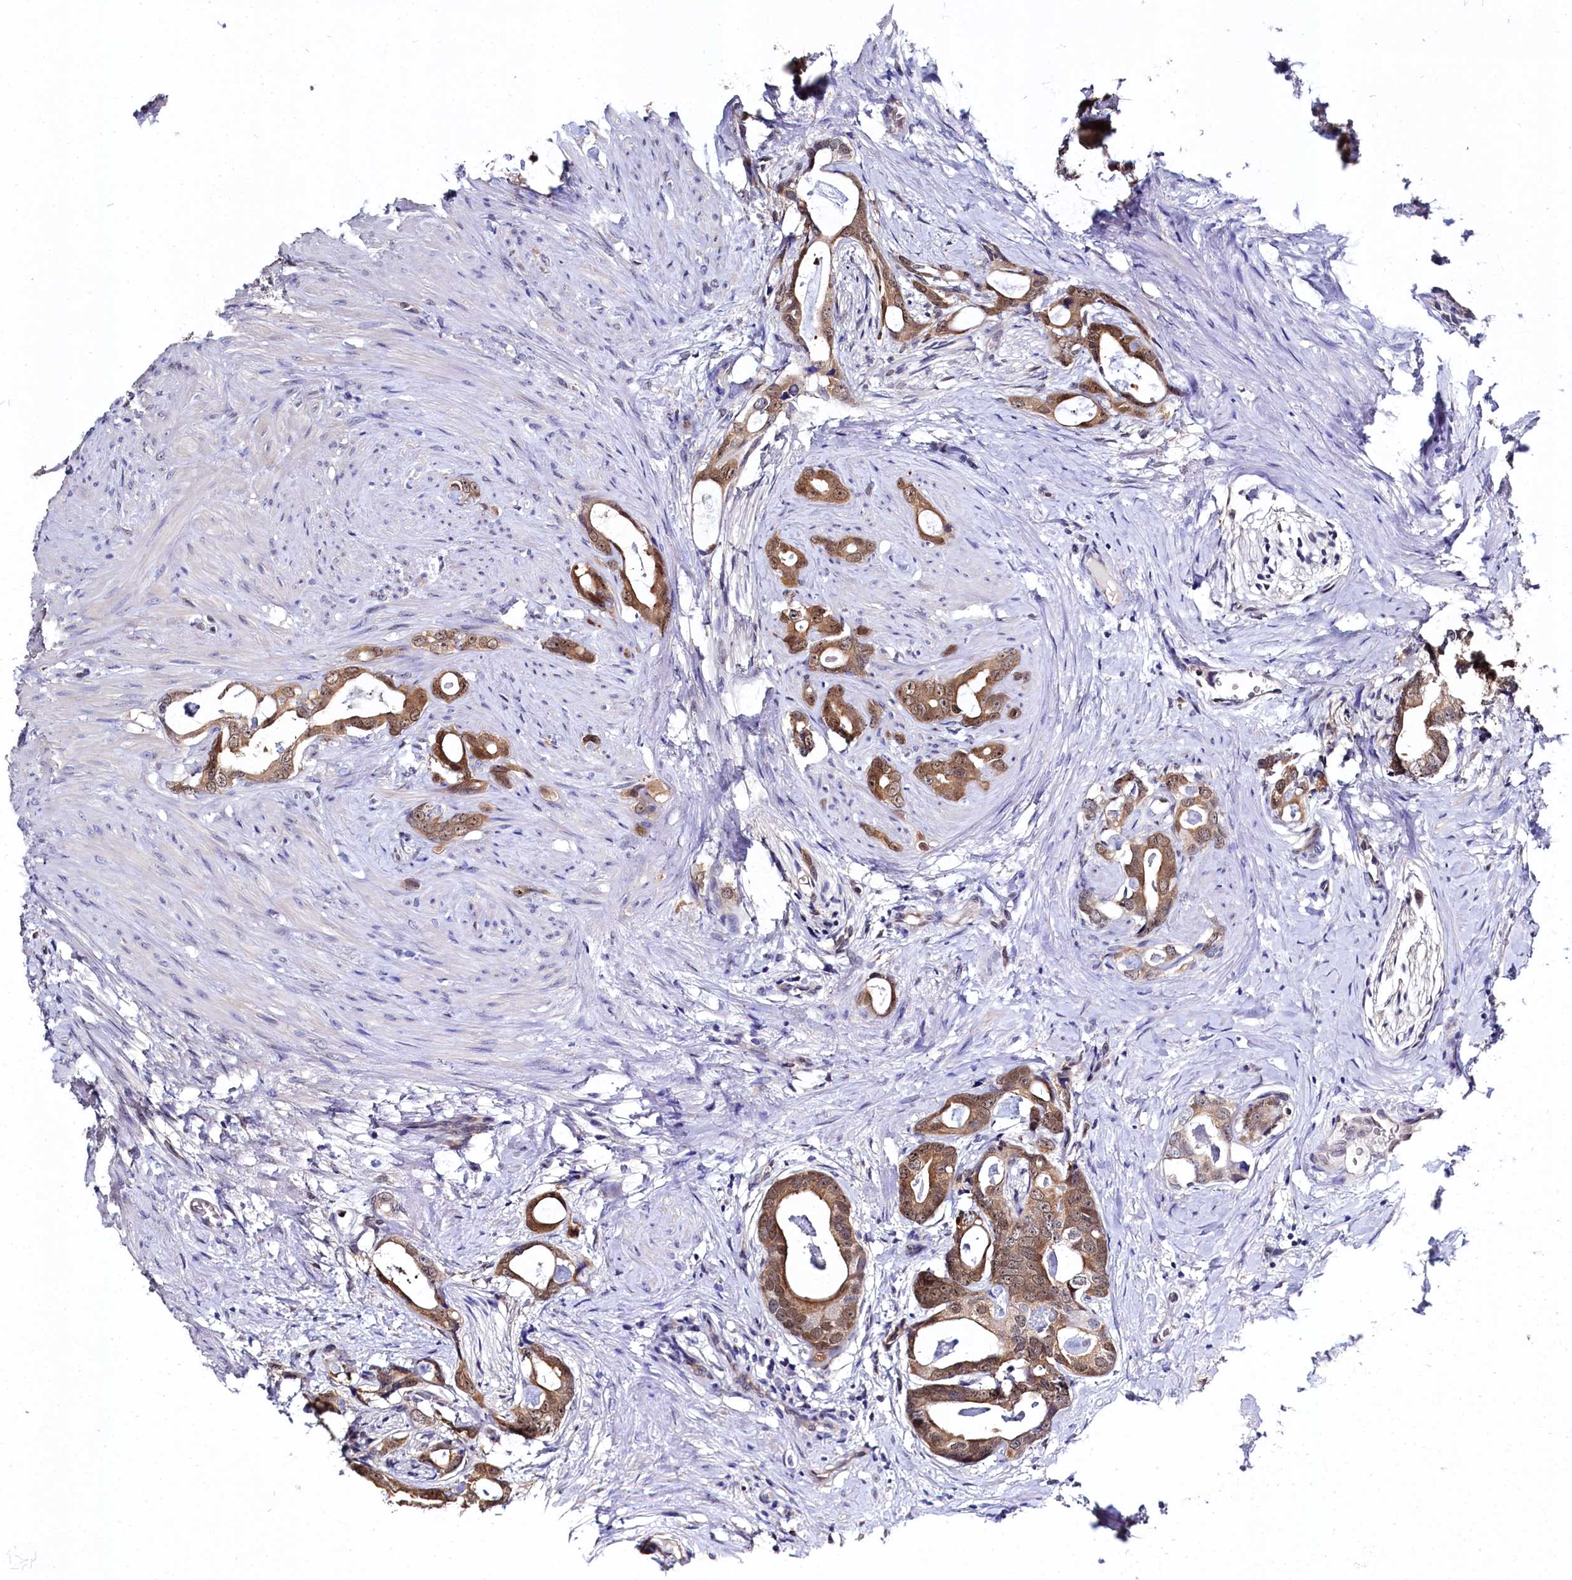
{"staining": {"intensity": "moderate", "quantity": ">75%", "location": "cytoplasmic/membranous,nuclear"}, "tissue": "prostate cancer", "cell_type": "Tumor cells", "image_type": "cancer", "snomed": [{"axis": "morphology", "description": "Adenocarcinoma, Low grade"}, {"axis": "topography", "description": "Prostate"}], "caption": "Protein positivity by IHC exhibits moderate cytoplasmic/membranous and nuclear expression in approximately >75% of tumor cells in prostate adenocarcinoma (low-grade).", "gene": "C11orf54", "patient": {"sex": "male", "age": 63}}